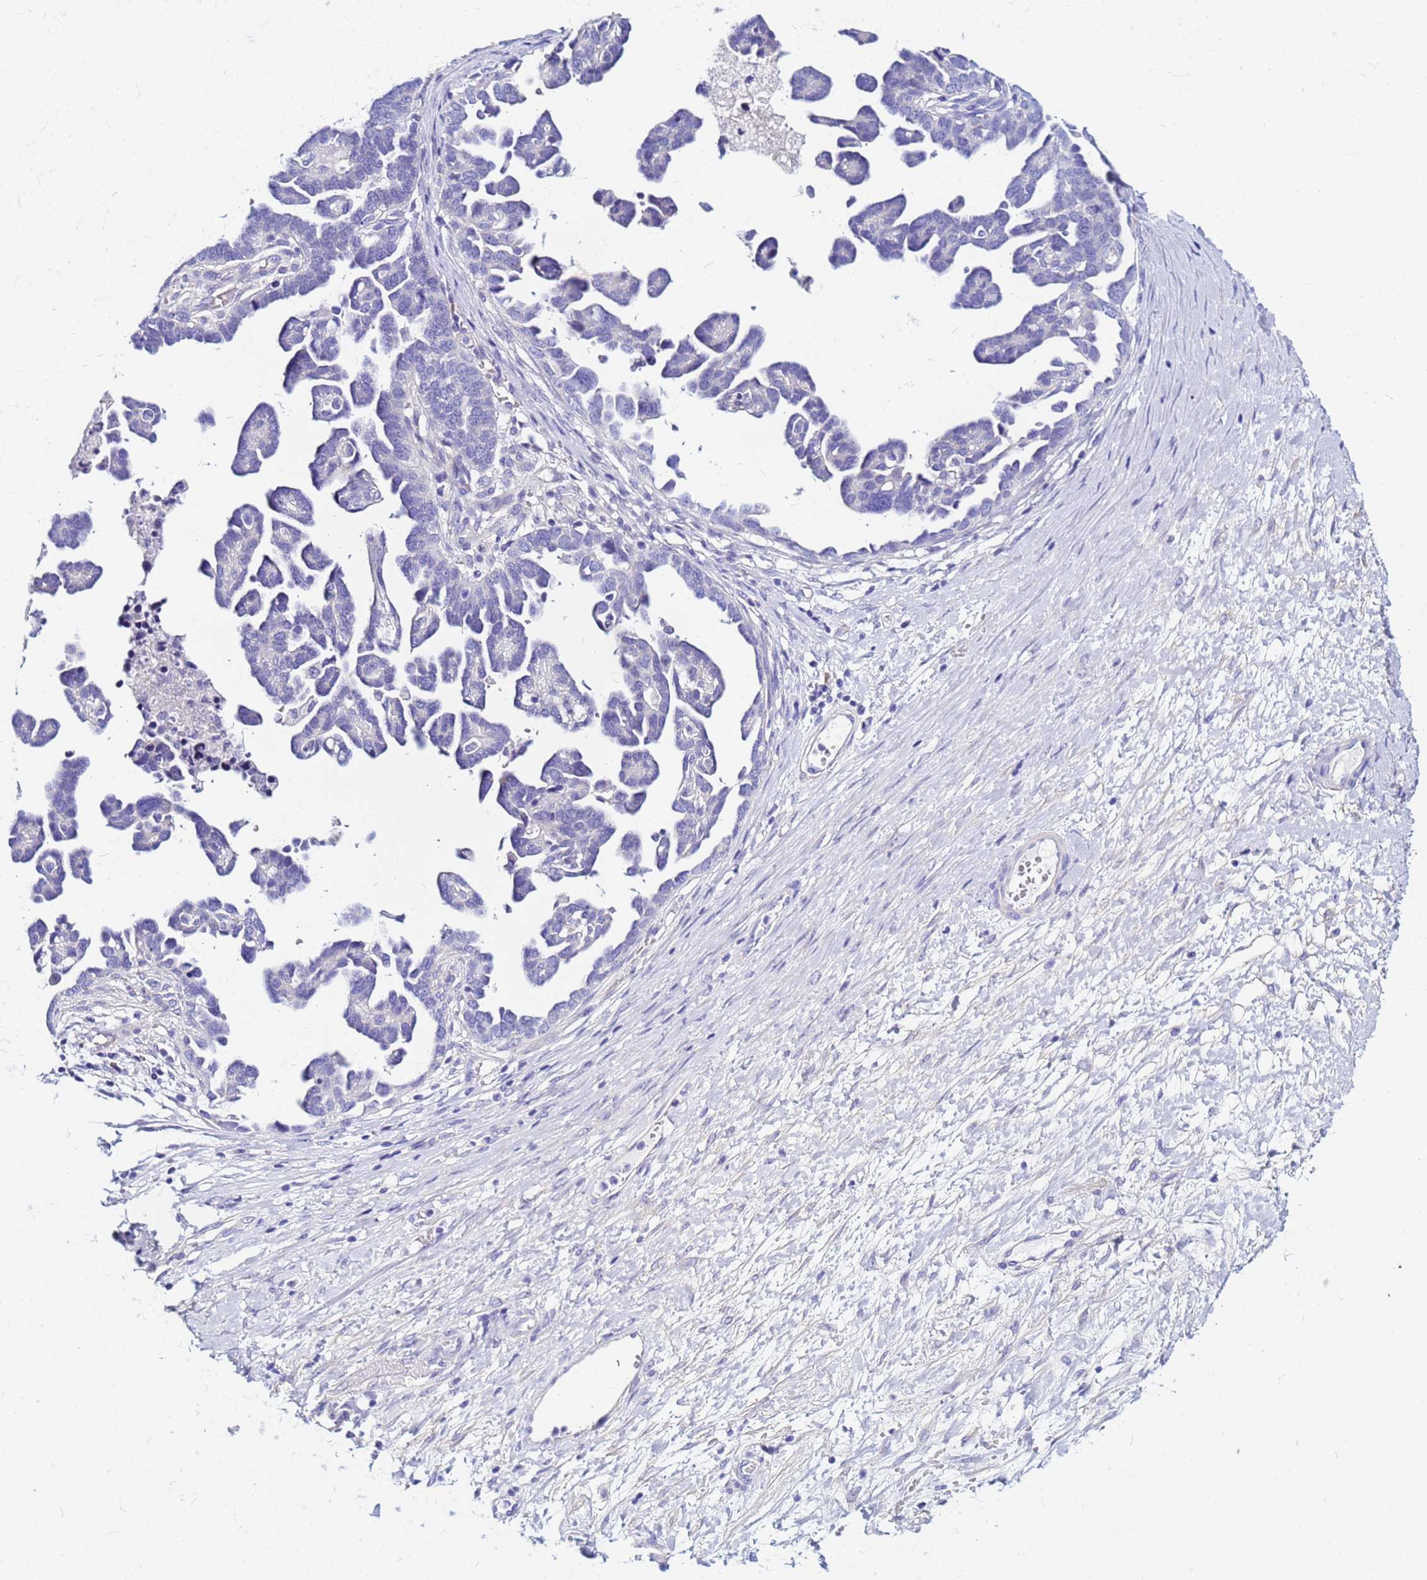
{"staining": {"intensity": "negative", "quantity": "none", "location": "none"}, "tissue": "ovarian cancer", "cell_type": "Tumor cells", "image_type": "cancer", "snomed": [{"axis": "morphology", "description": "Cystadenocarcinoma, serous, NOS"}, {"axis": "topography", "description": "Ovary"}], "caption": "Immunohistochemistry (IHC) histopathology image of human serous cystadenocarcinoma (ovarian) stained for a protein (brown), which displays no staining in tumor cells.", "gene": "JRKL", "patient": {"sex": "female", "age": 54}}